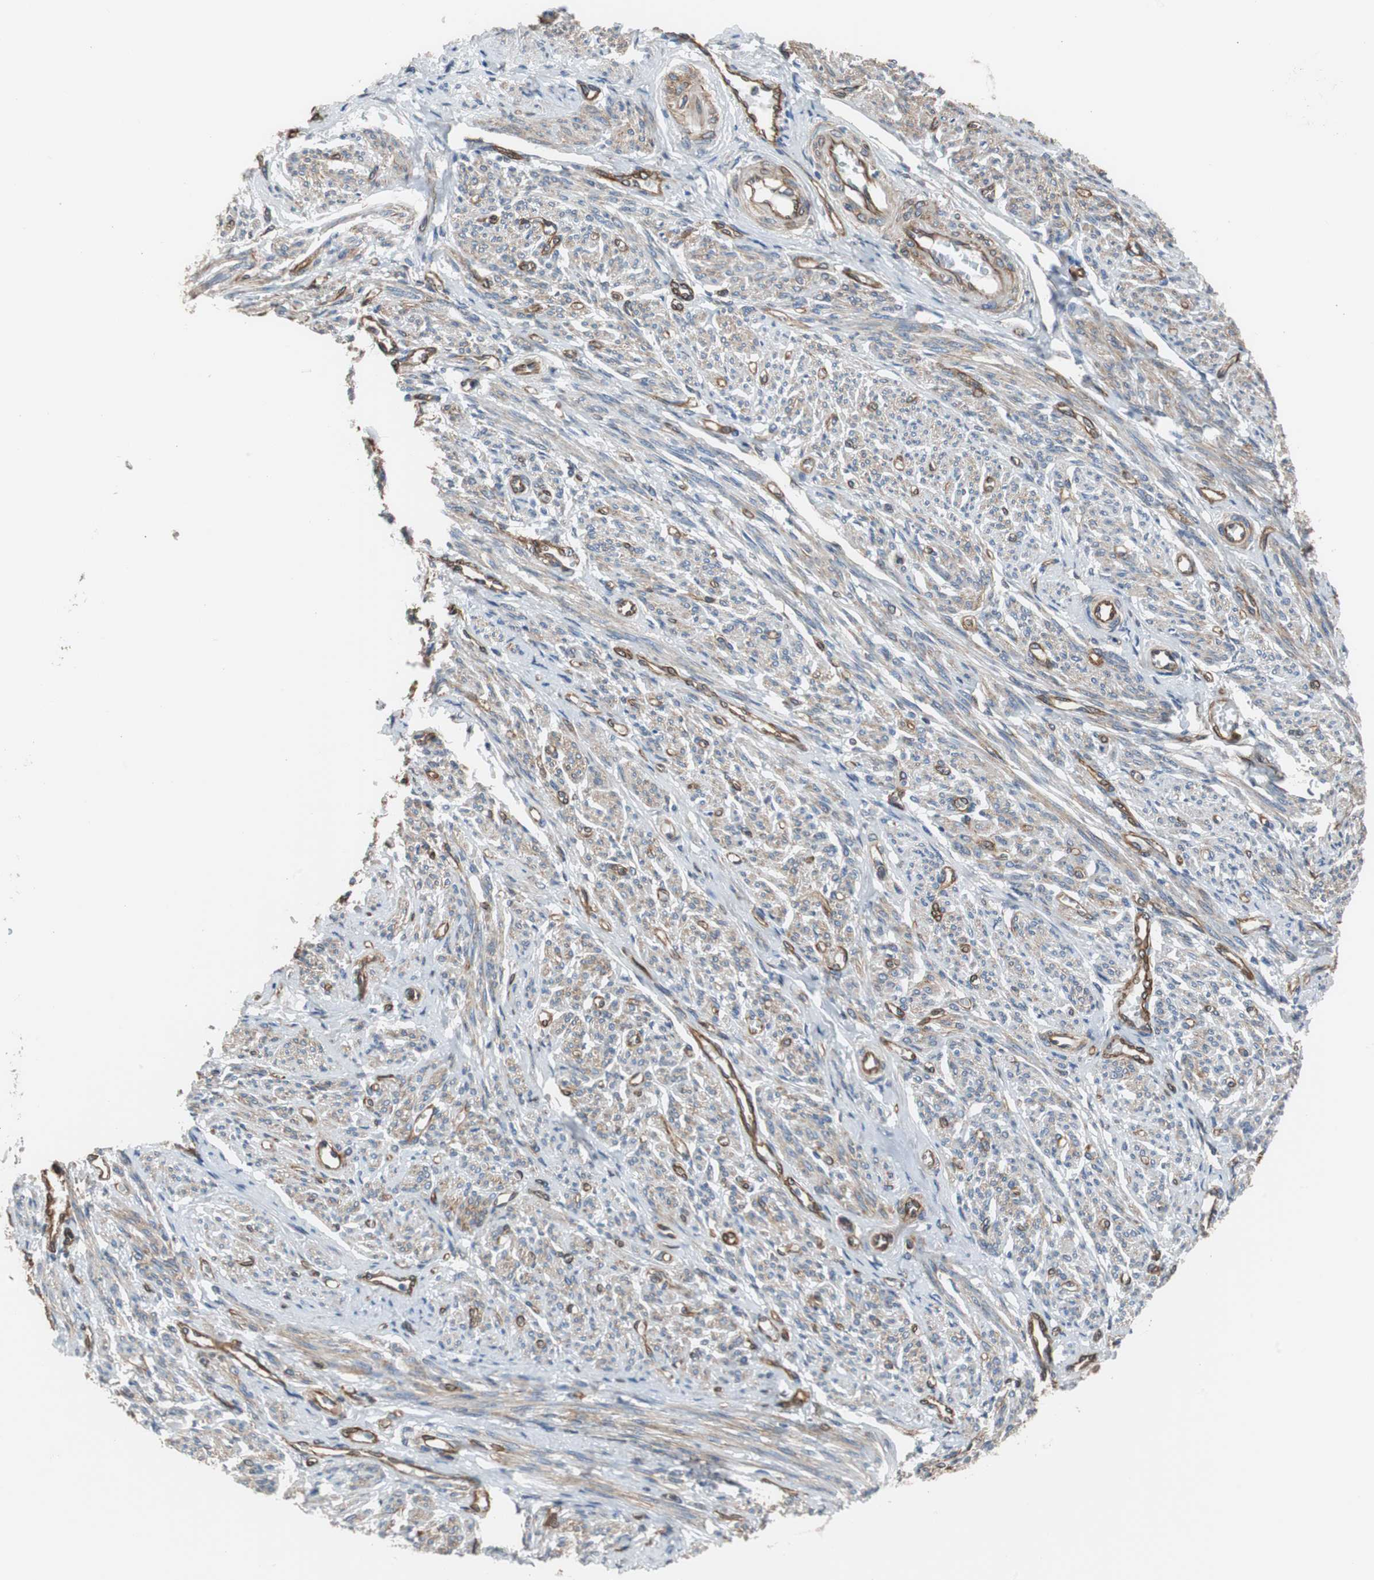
{"staining": {"intensity": "weak", "quantity": "25%-75%", "location": "cytoplasmic/membranous"}, "tissue": "smooth muscle", "cell_type": "Smooth muscle cells", "image_type": "normal", "snomed": [{"axis": "morphology", "description": "Normal tissue, NOS"}, {"axis": "topography", "description": "Smooth muscle"}], "caption": "Weak cytoplasmic/membranous expression for a protein is seen in approximately 25%-75% of smooth muscle cells of unremarkable smooth muscle using immunohistochemistry (IHC).", "gene": "KIF3B", "patient": {"sex": "female", "age": 65}}